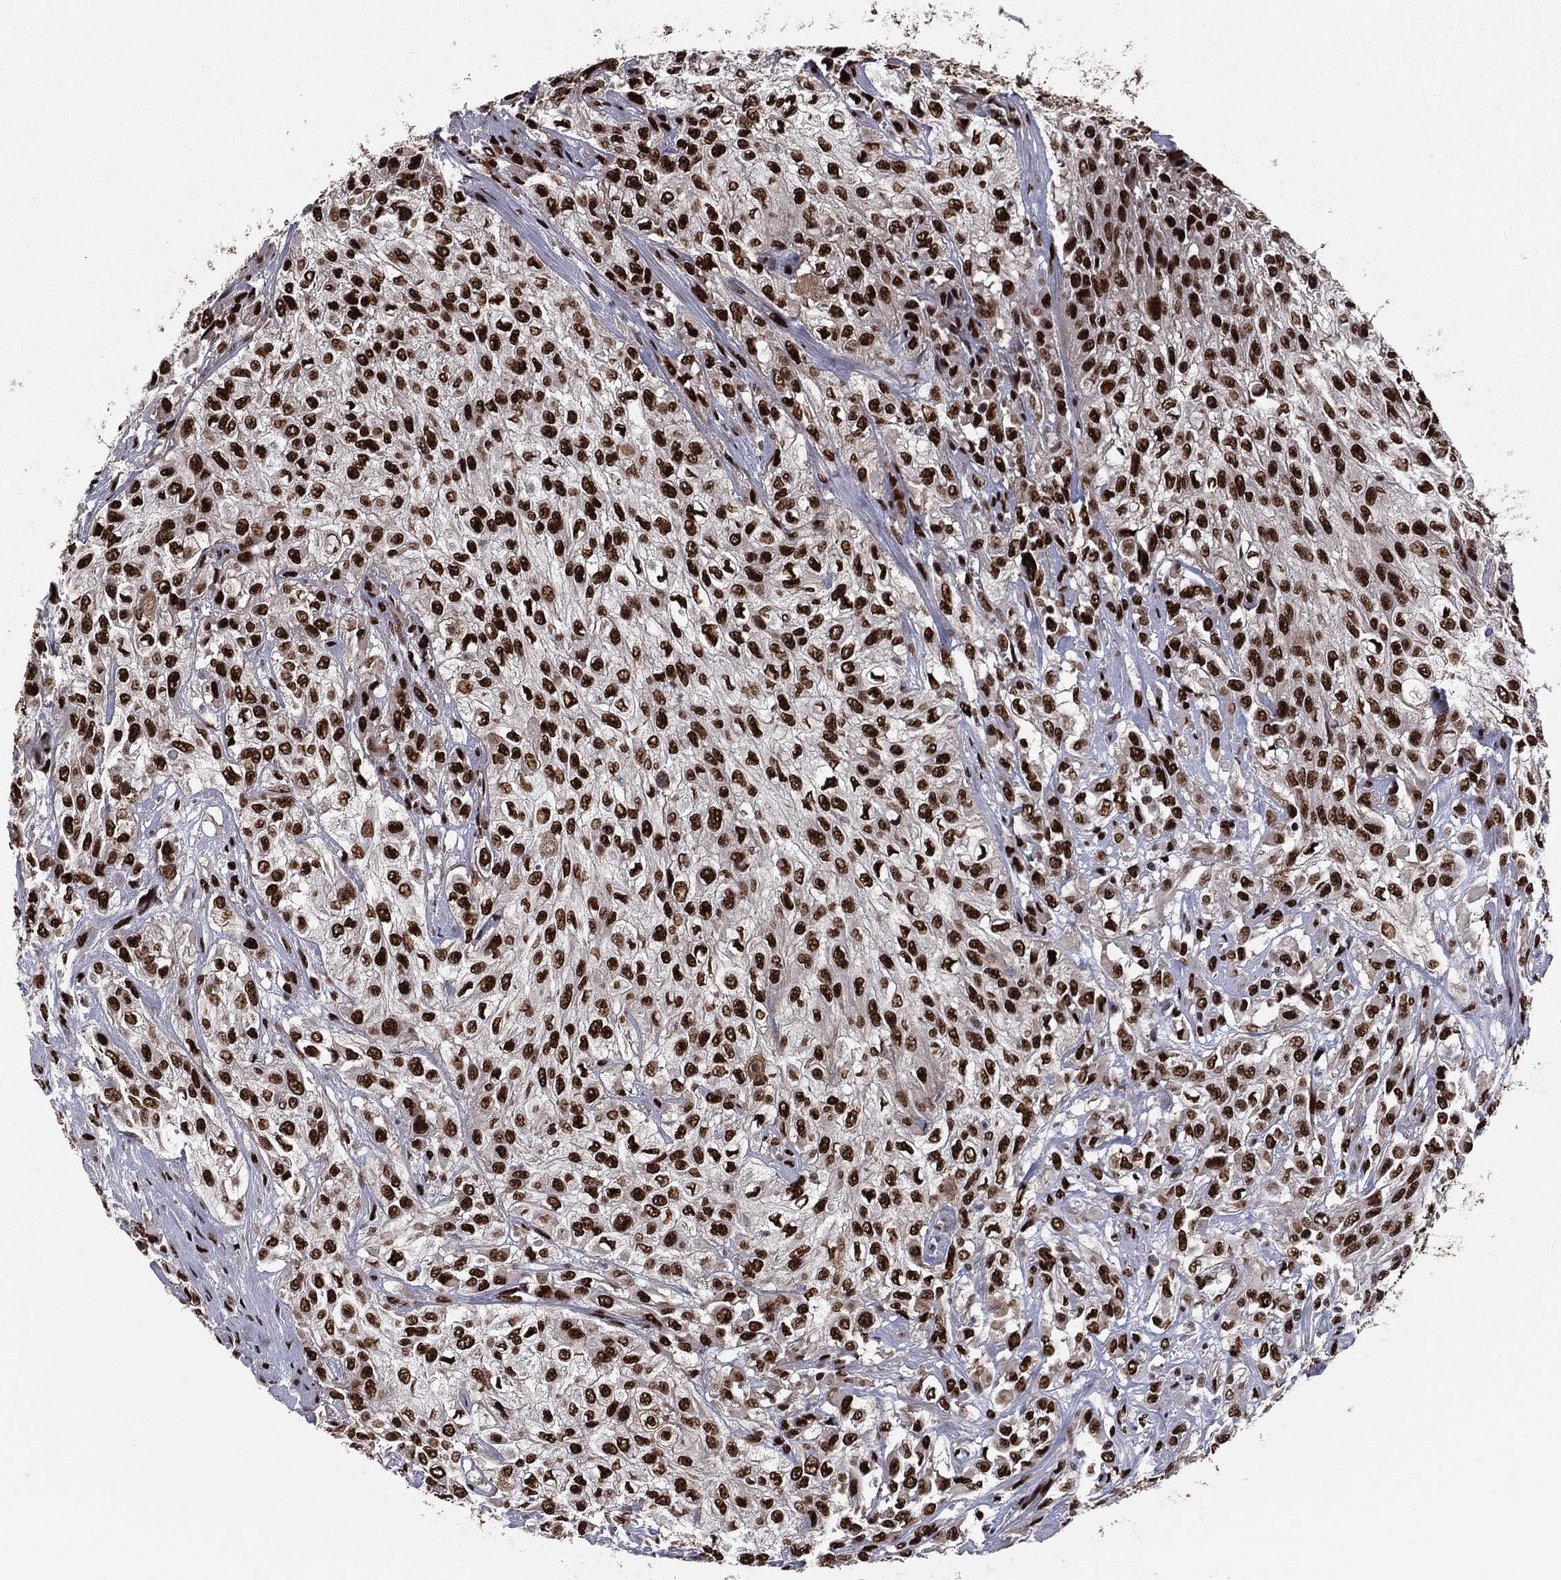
{"staining": {"intensity": "strong", "quantity": ">75%", "location": "nuclear"}, "tissue": "urothelial cancer", "cell_type": "Tumor cells", "image_type": "cancer", "snomed": [{"axis": "morphology", "description": "Urothelial carcinoma, High grade"}, {"axis": "topography", "description": "Urinary bladder"}], "caption": "Urothelial carcinoma (high-grade) was stained to show a protein in brown. There is high levels of strong nuclear positivity in about >75% of tumor cells.", "gene": "TP53BP1", "patient": {"sex": "male", "age": 57}}